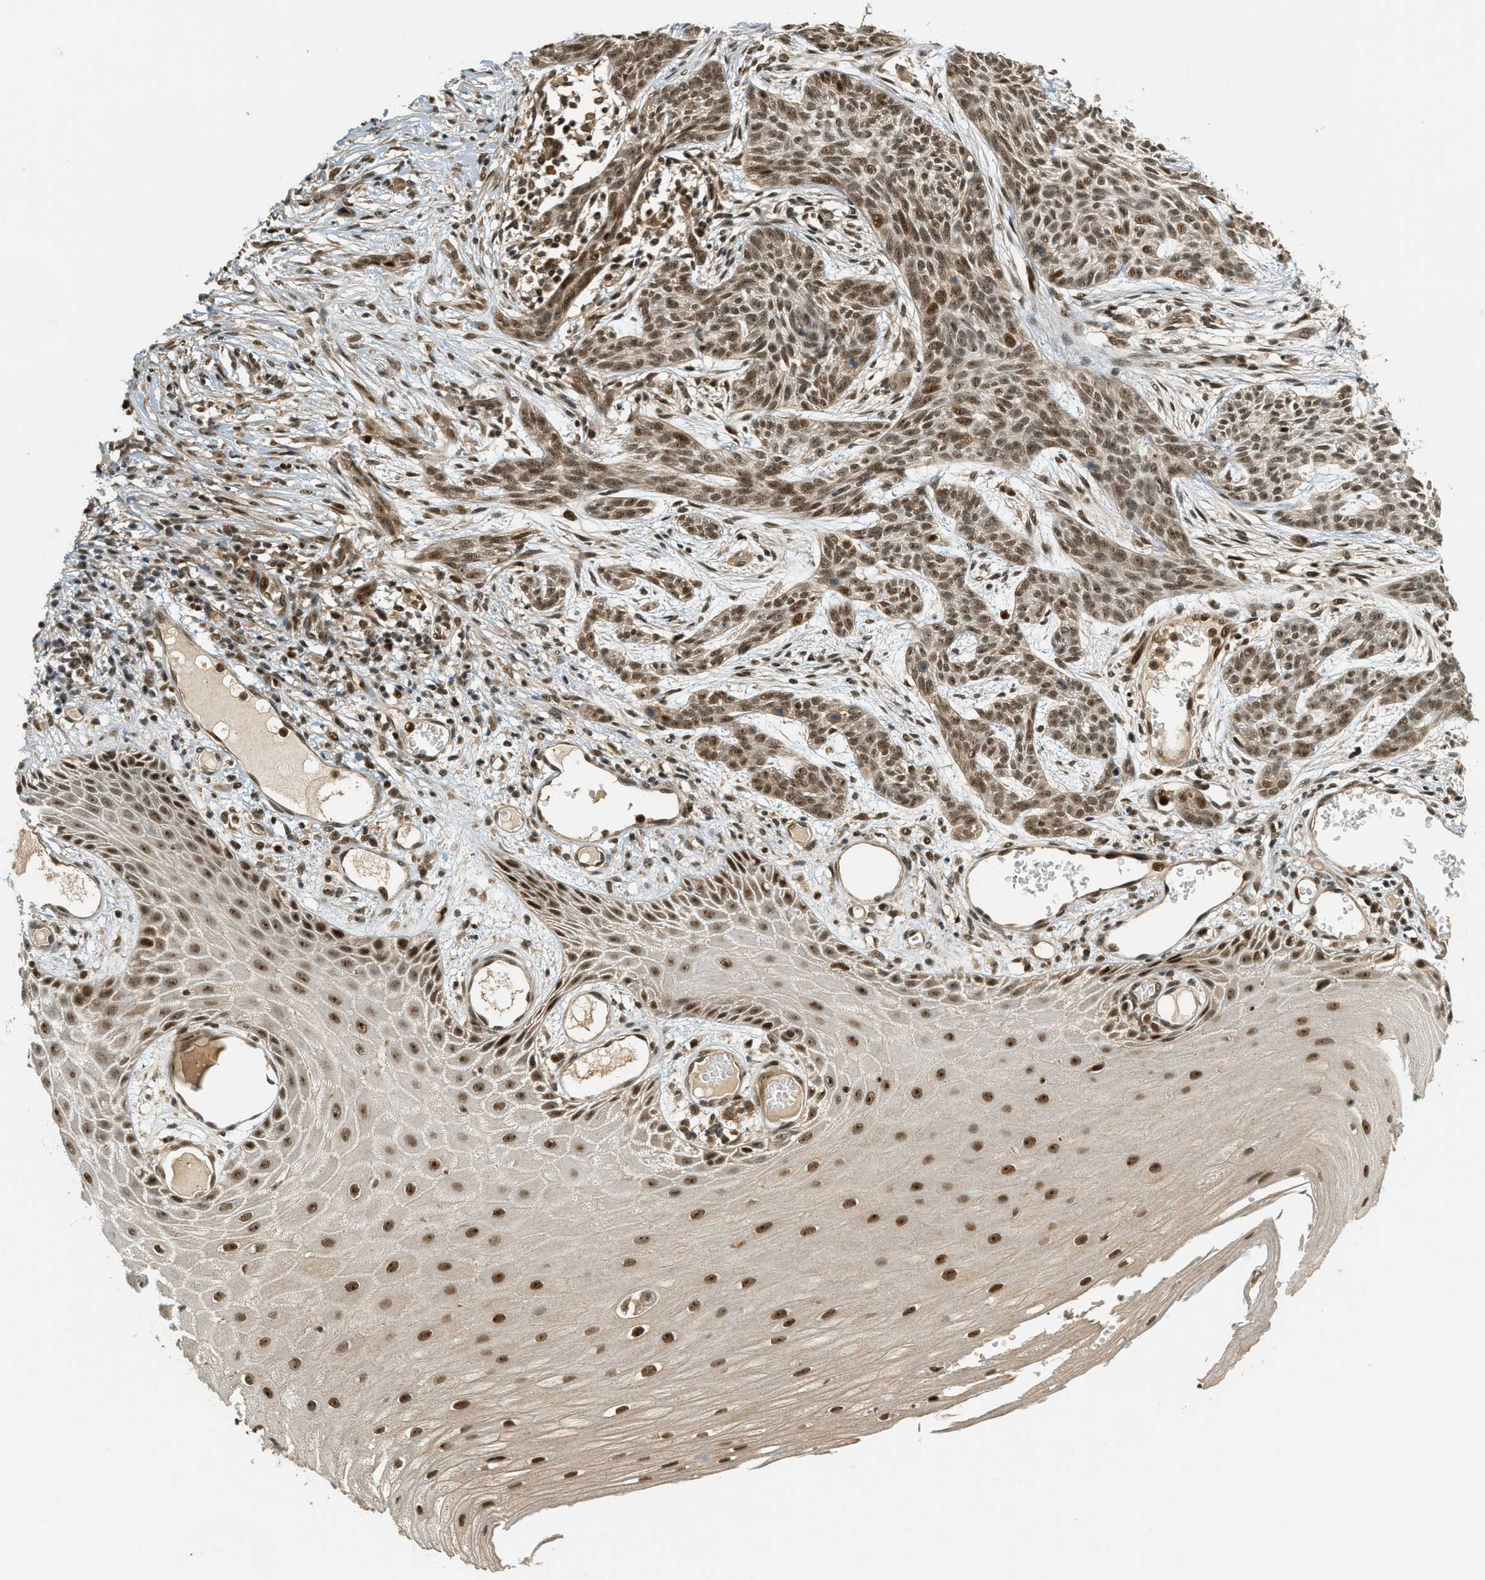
{"staining": {"intensity": "moderate", "quantity": ">75%", "location": "nuclear"}, "tissue": "skin cancer", "cell_type": "Tumor cells", "image_type": "cancer", "snomed": [{"axis": "morphology", "description": "Basal cell carcinoma"}, {"axis": "topography", "description": "Skin"}], "caption": "Protein expression analysis of human skin cancer reveals moderate nuclear positivity in approximately >75% of tumor cells. (Brightfield microscopy of DAB IHC at high magnification).", "gene": "FOXM1", "patient": {"sex": "female", "age": 59}}